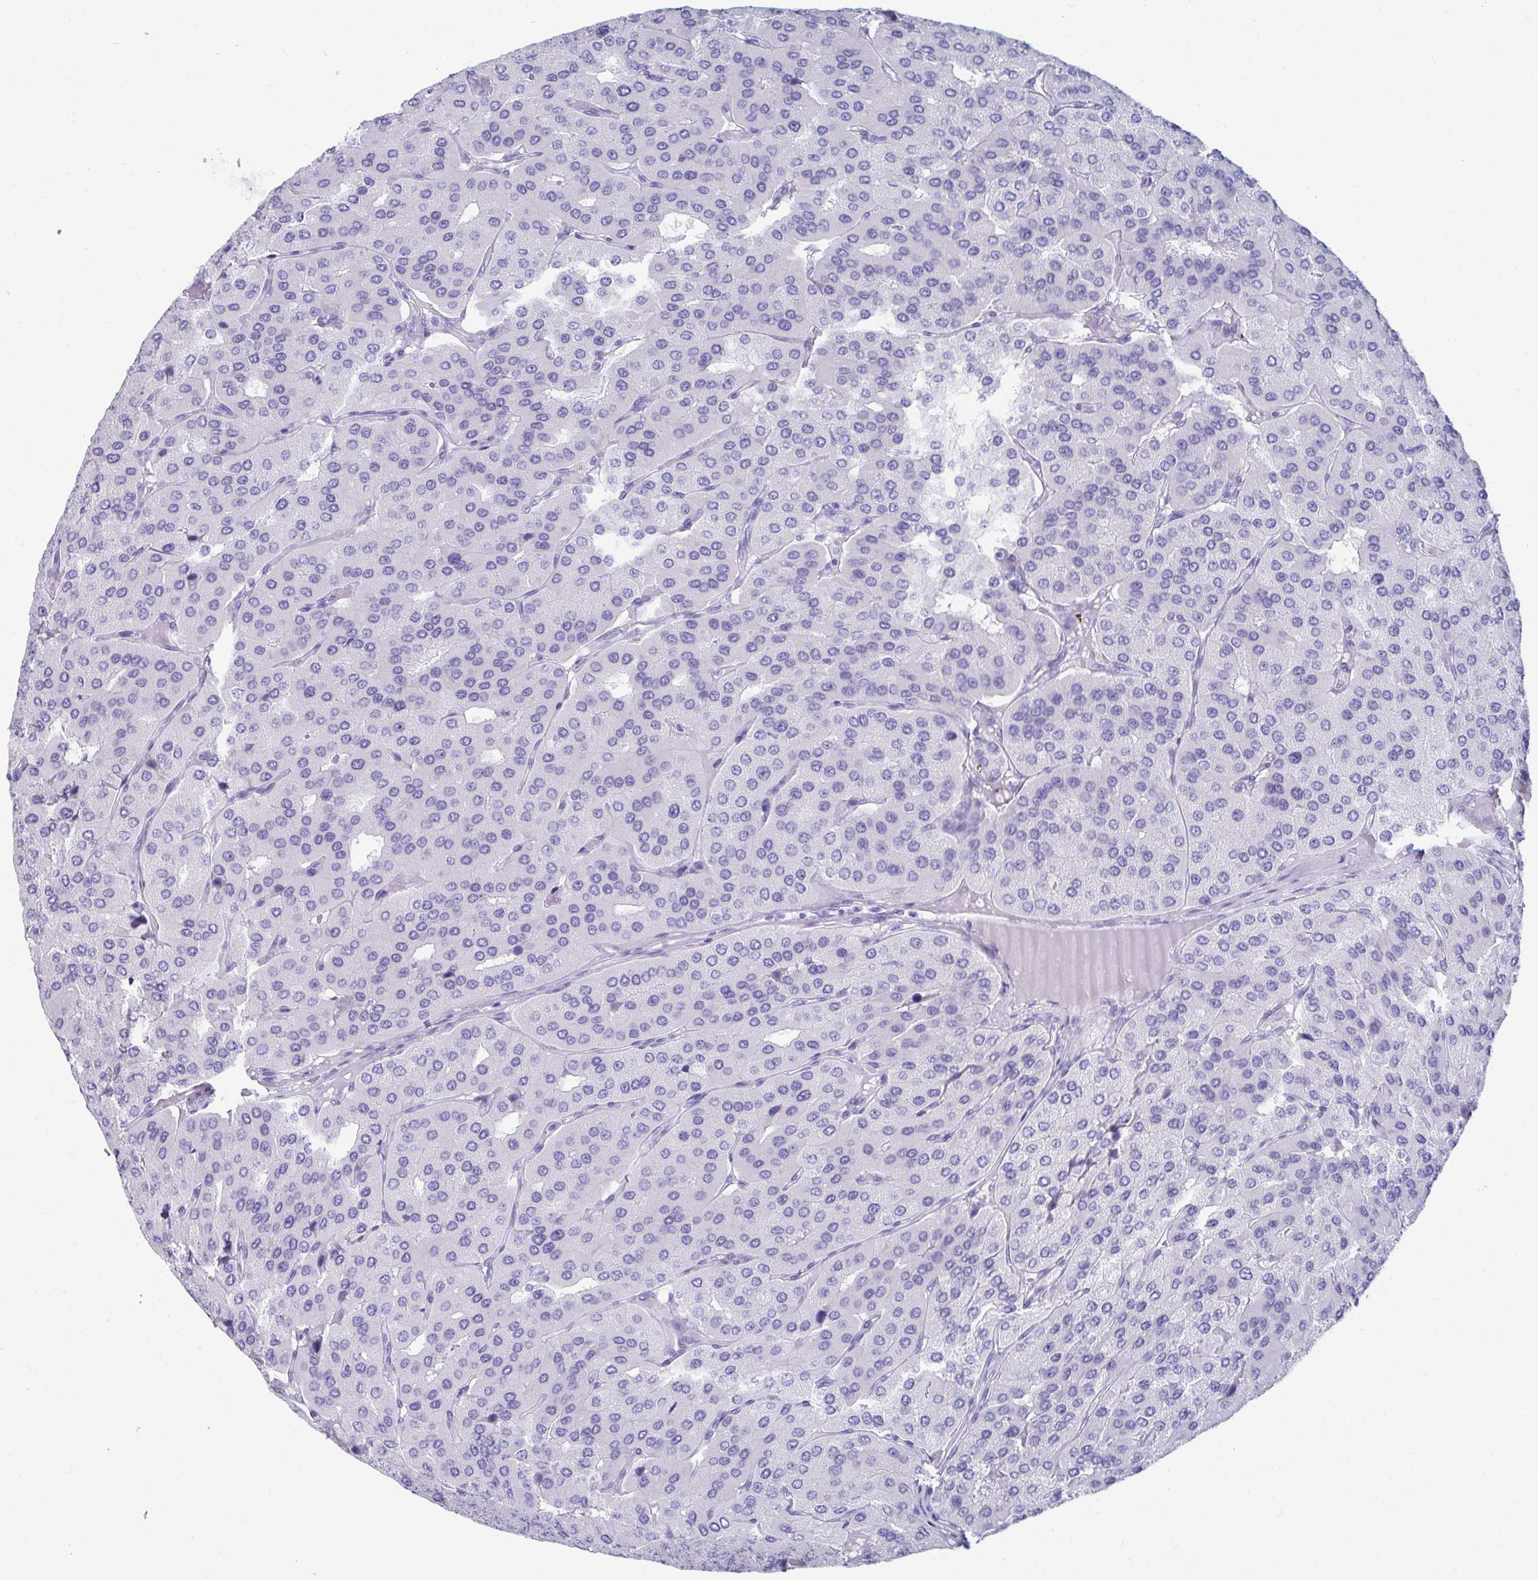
{"staining": {"intensity": "negative", "quantity": "none", "location": "none"}, "tissue": "parathyroid gland", "cell_type": "Glandular cells", "image_type": "normal", "snomed": [{"axis": "morphology", "description": "Normal tissue, NOS"}, {"axis": "morphology", "description": "Adenoma, NOS"}, {"axis": "topography", "description": "Parathyroid gland"}], "caption": "This is an IHC photomicrograph of benign parathyroid gland. There is no positivity in glandular cells.", "gene": "DPEP3", "patient": {"sex": "female", "age": 86}}